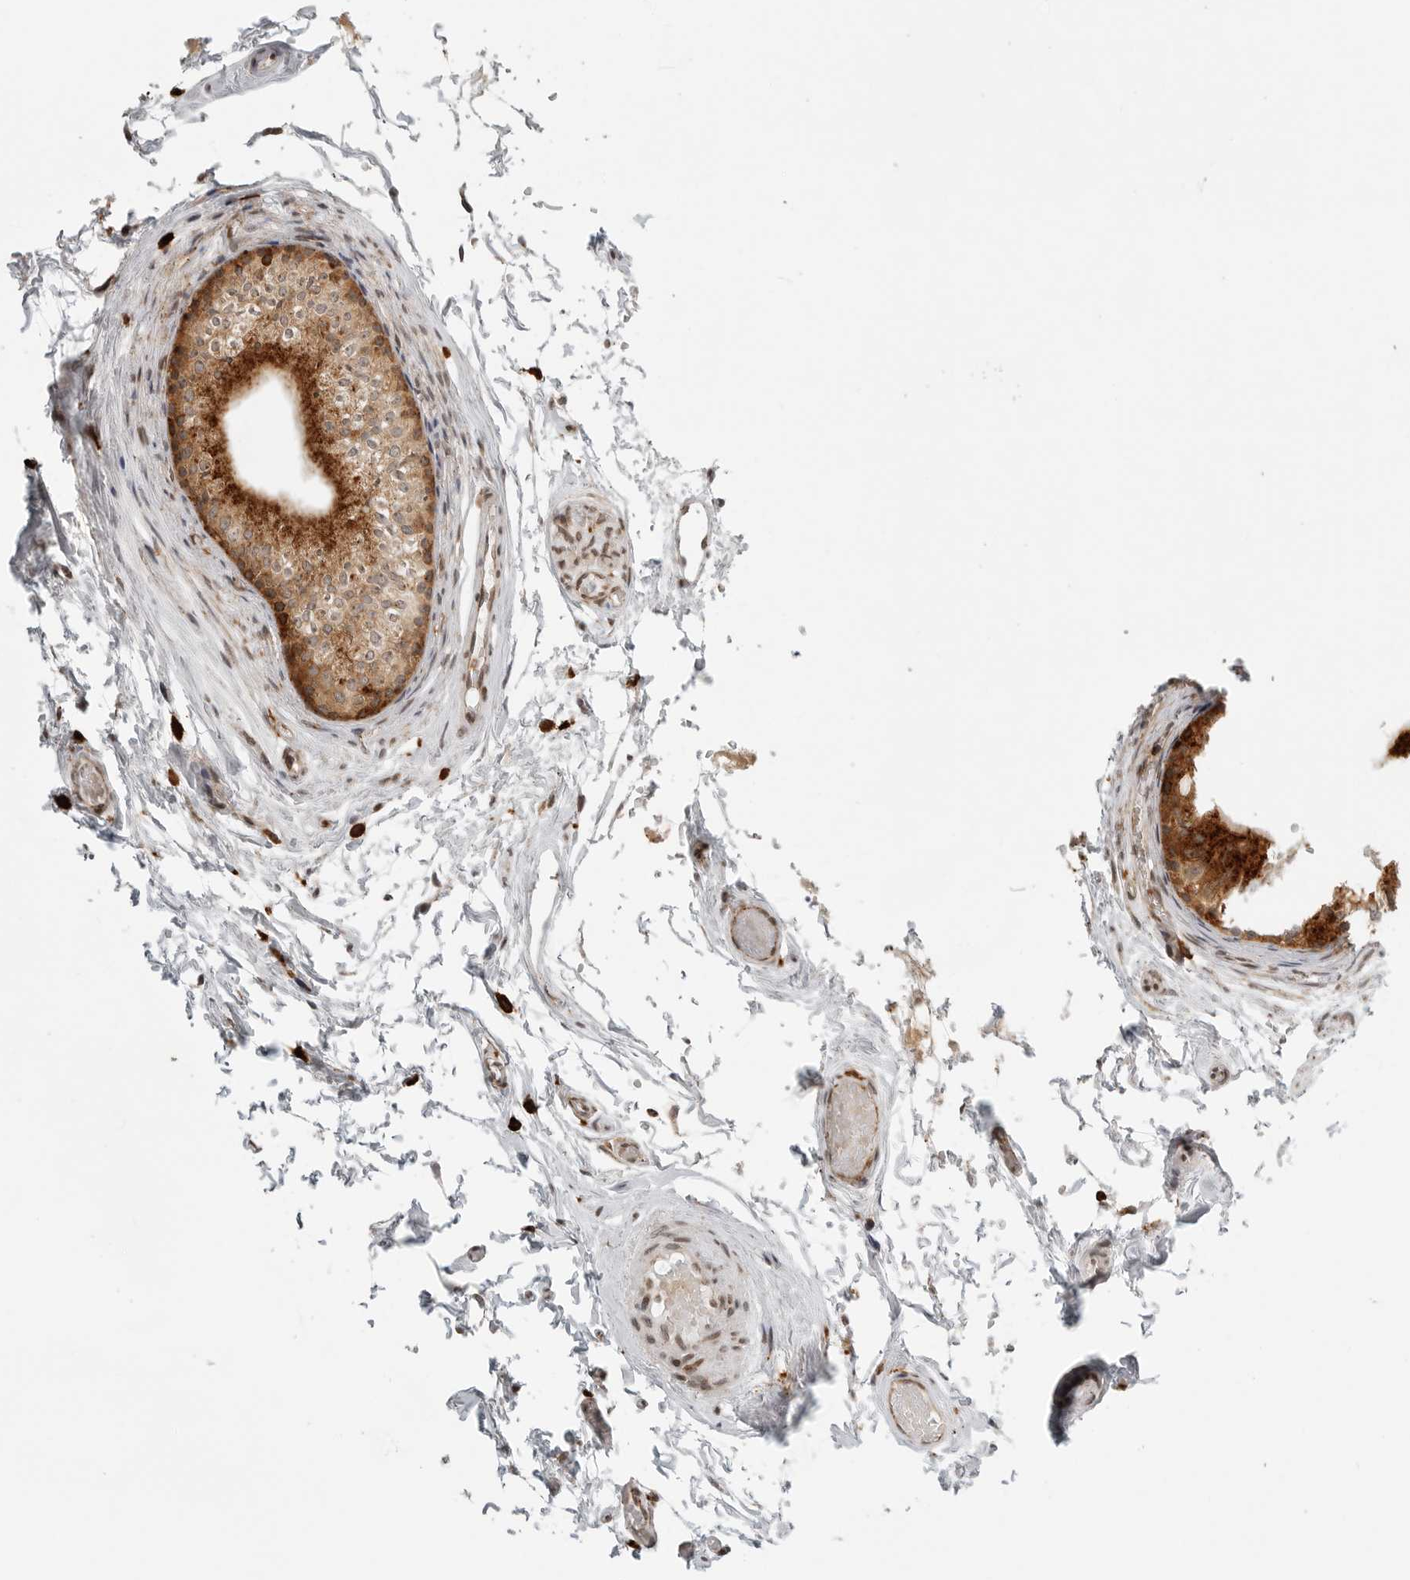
{"staining": {"intensity": "strong", "quantity": ">75%", "location": "cytoplasmic/membranous"}, "tissue": "epididymis", "cell_type": "Glandular cells", "image_type": "normal", "snomed": [{"axis": "morphology", "description": "Normal tissue, NOS"}, {"axis": "topography", "description": "Epididymis"}], "caption": "IHC staining of unremarkable epididymis, which exhibits high levels of strong cytoplasmic/membranous positivity in about >75% of glandular cells indicating strong cytoplasmic/membranous protein expression. The staining was performed using DAB (brown) for protein detection and nuclei were counterstained in hematoxylin (blue).", "gene": "IDUA", "patient": {"sex": "male", "age": 79}}